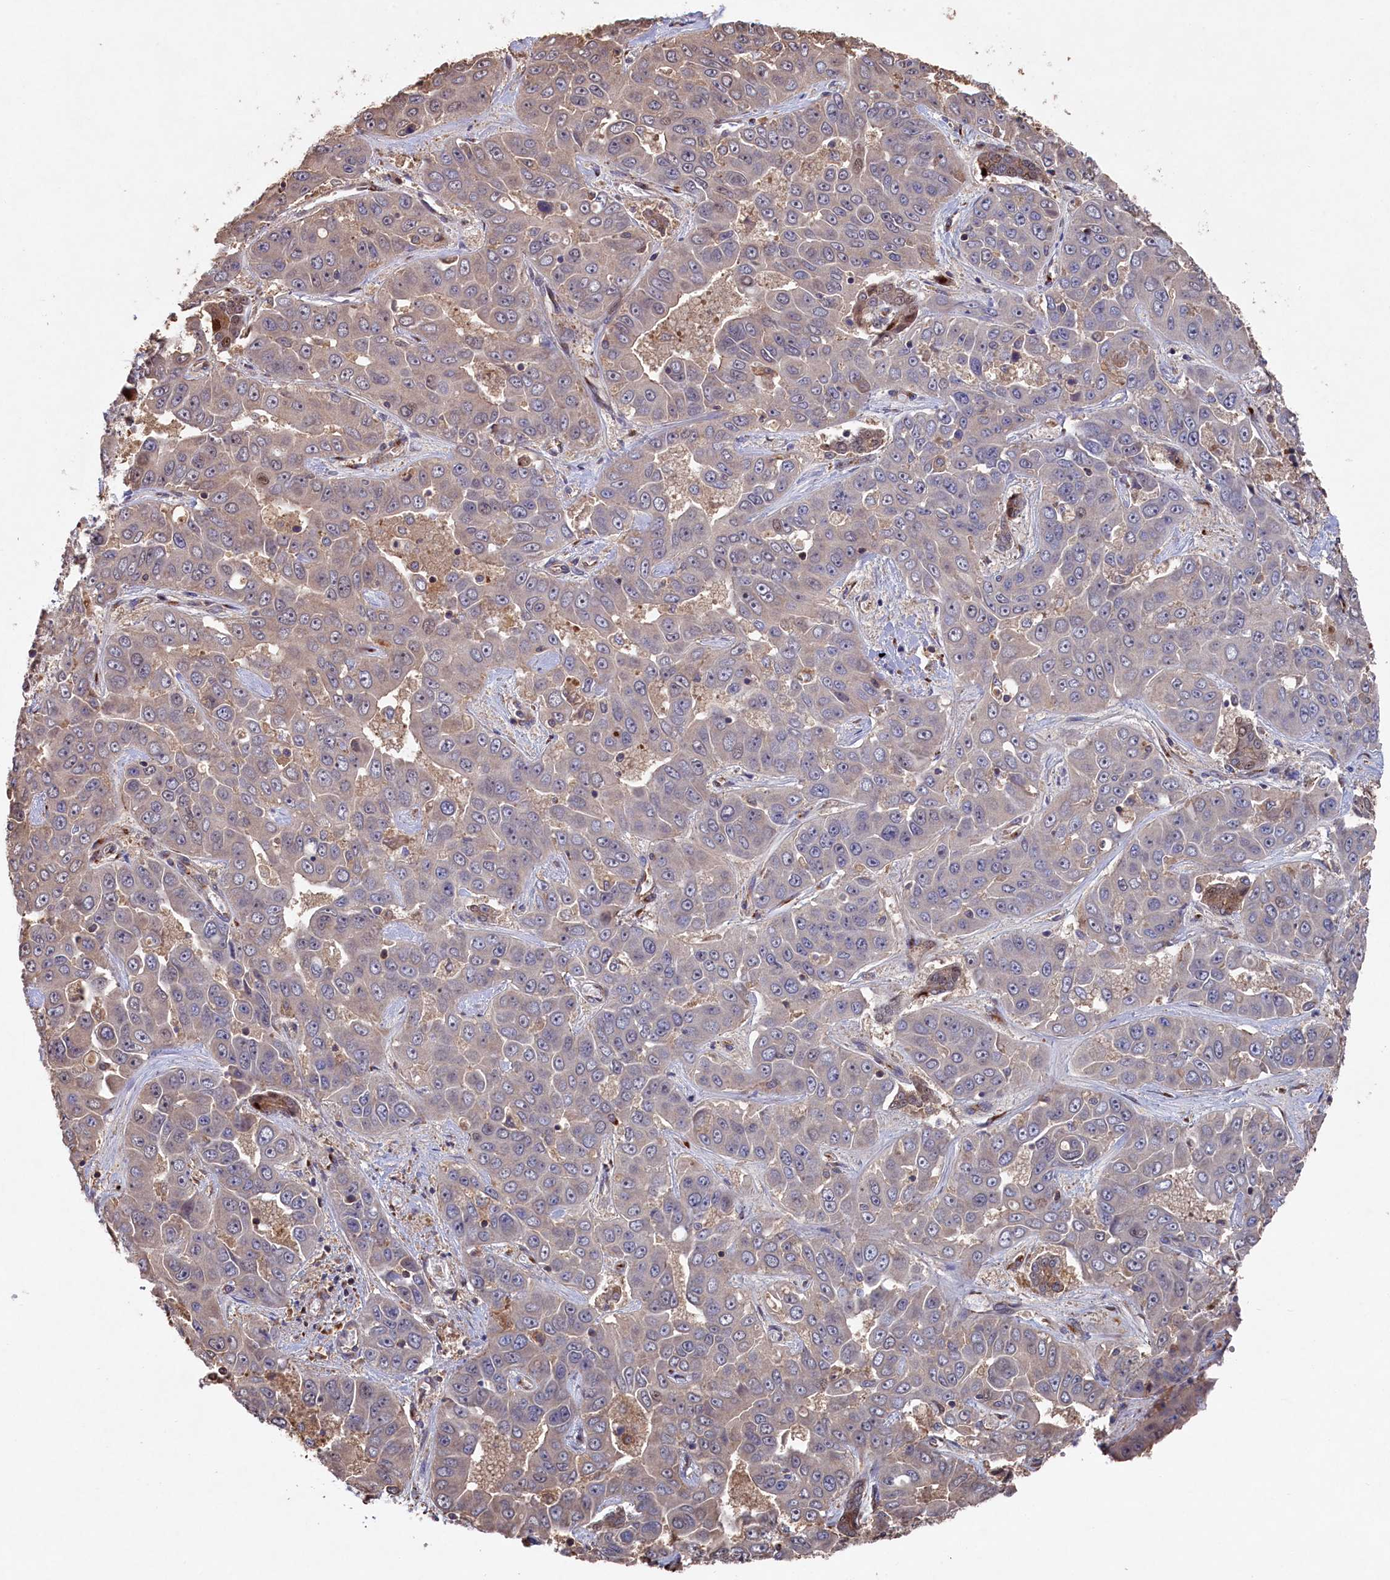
{"staining": {"intensity": "negative", "quantity": "none", "location": "none"}, "tissue": "liver cancer", "cell_type": "Tumor cells", "image_type": "cancer", "snomed": [{"axis": "morphology", "description": "Cholangiocarcinoma"}, {"axis": "topography", "description": "Liver"}], "caption": "The micrograph demonstrates no significant staining in tumor cells of liver cholangiocarcinoma.", "gene": "NAA60", "patient": {"sex": "female", "age": 52}}